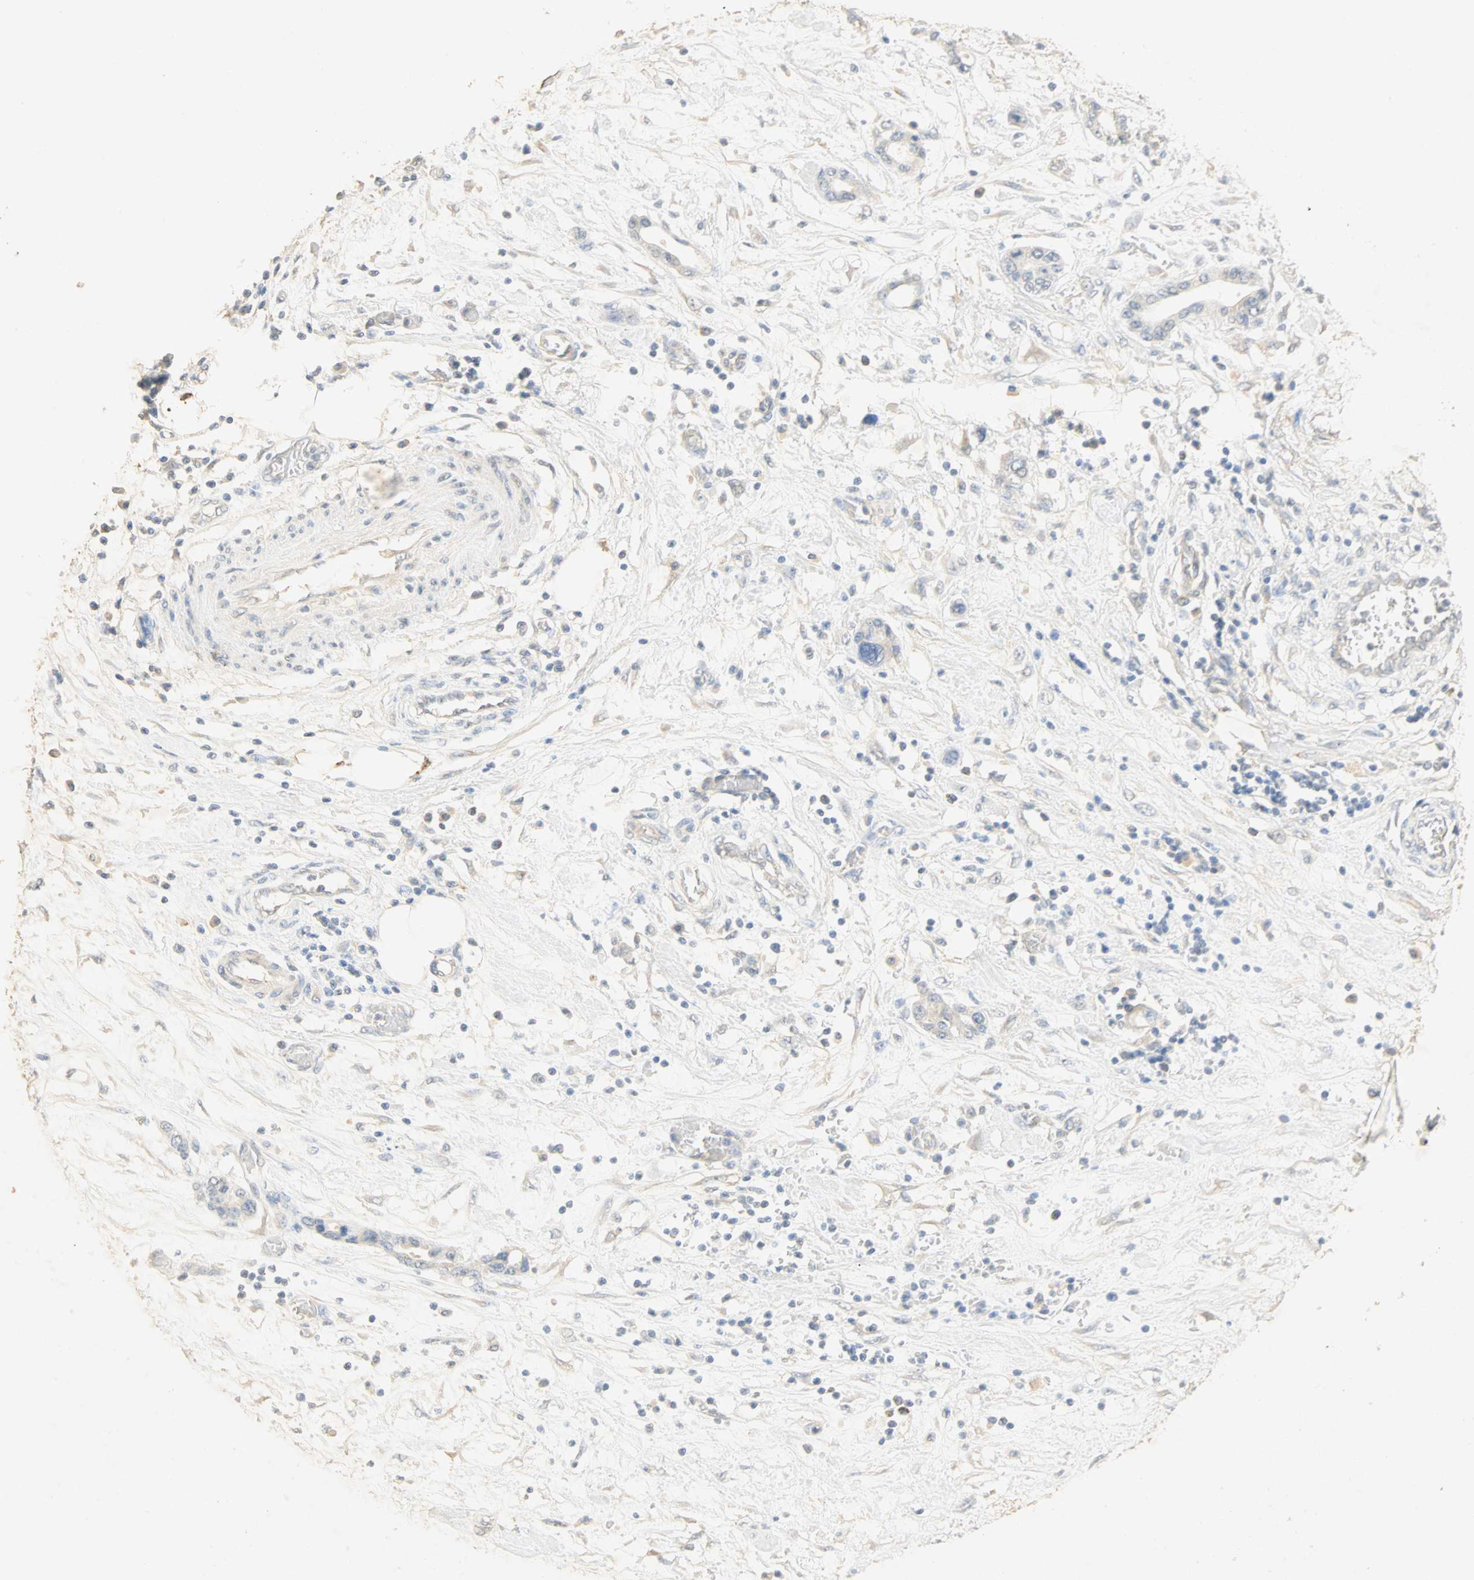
{"staining": {"intensity": "negative", "quantity": "none", "location": "none"}, "tissue": "pancreatic cancer", "cell_type": "Tumor cells", "image_type": "cancer", "snomed": [{"axis": "morphology", "description": "Adenocarcinoma, NOS"}, {"axis": "topography", "description": "Pancreas"}], "caption": "IHC micrograph of neoplastic tissue: human adenocarcinoma (pancreatic) stained with DAB (3,3'-diaminobenzidine) exhibits no significant protein expression in tumor cells. (Stains: DAB (3,3'-diaminobenzidine) IHC with hematoxylin counter stain, Microscopy: brightfield microscopy at high magnification).", "gene": "SELENBP1", "patient": {"sex": "female", "age": 57}}